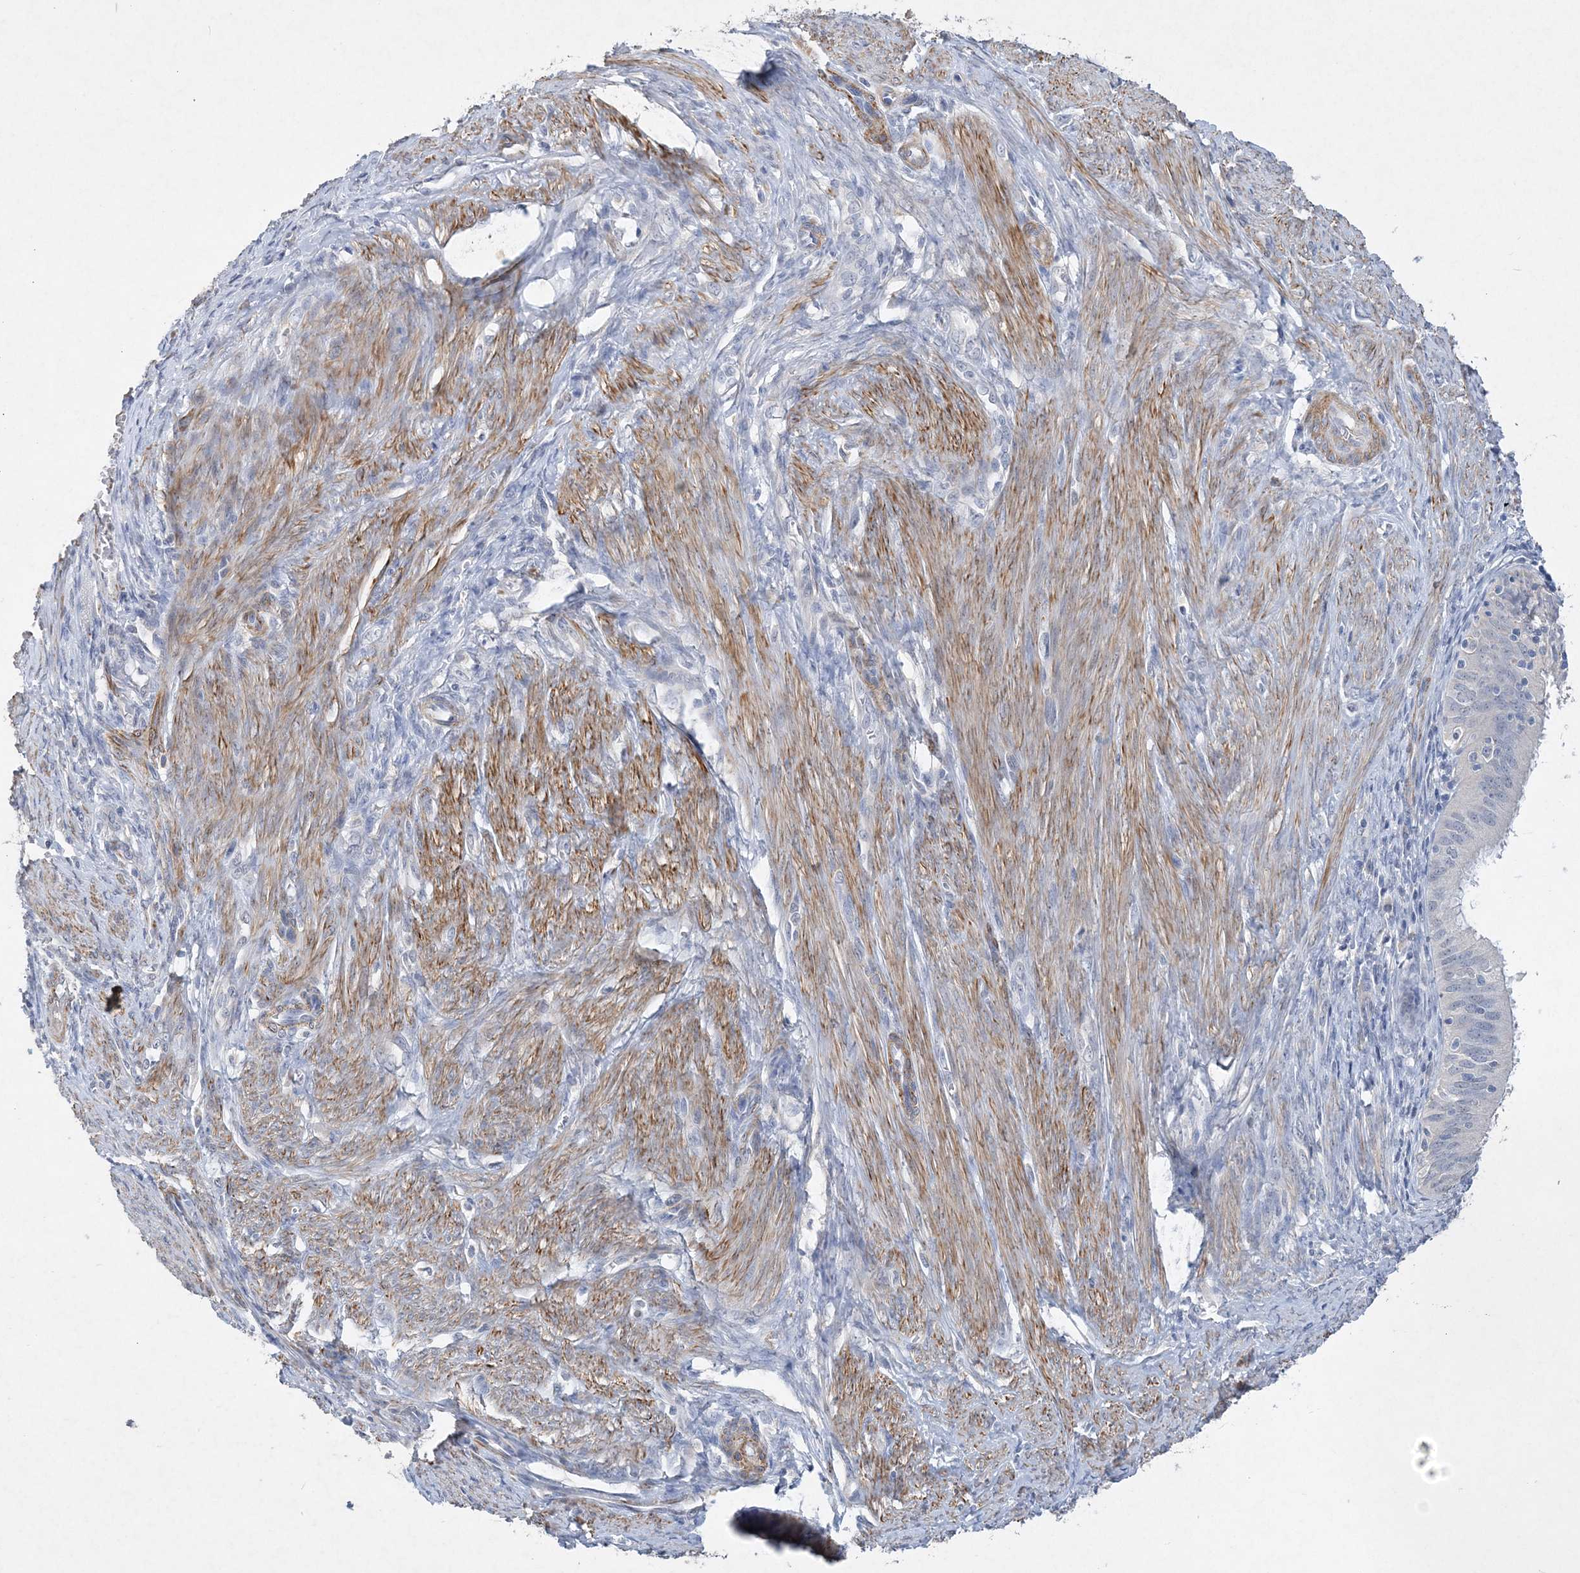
{"staining": {"intensity": "negative", "quantity": "none", "location": "none"}, "tissue": "endometrial cancer", "cell_type": "Tumor cells", "image_type": "cancer", "snomed": [{"axis": "morphology", "description": "Adenocarcinoma, NOS"}, {"axis": "topography", "description": "Endometrium"}], "caption": "Immunohistochemical staining of endometrial cancer displays no significant expression in tumor cells.", "gene": "C11orf58", "patient": {"sex": "female", "age": 51}}